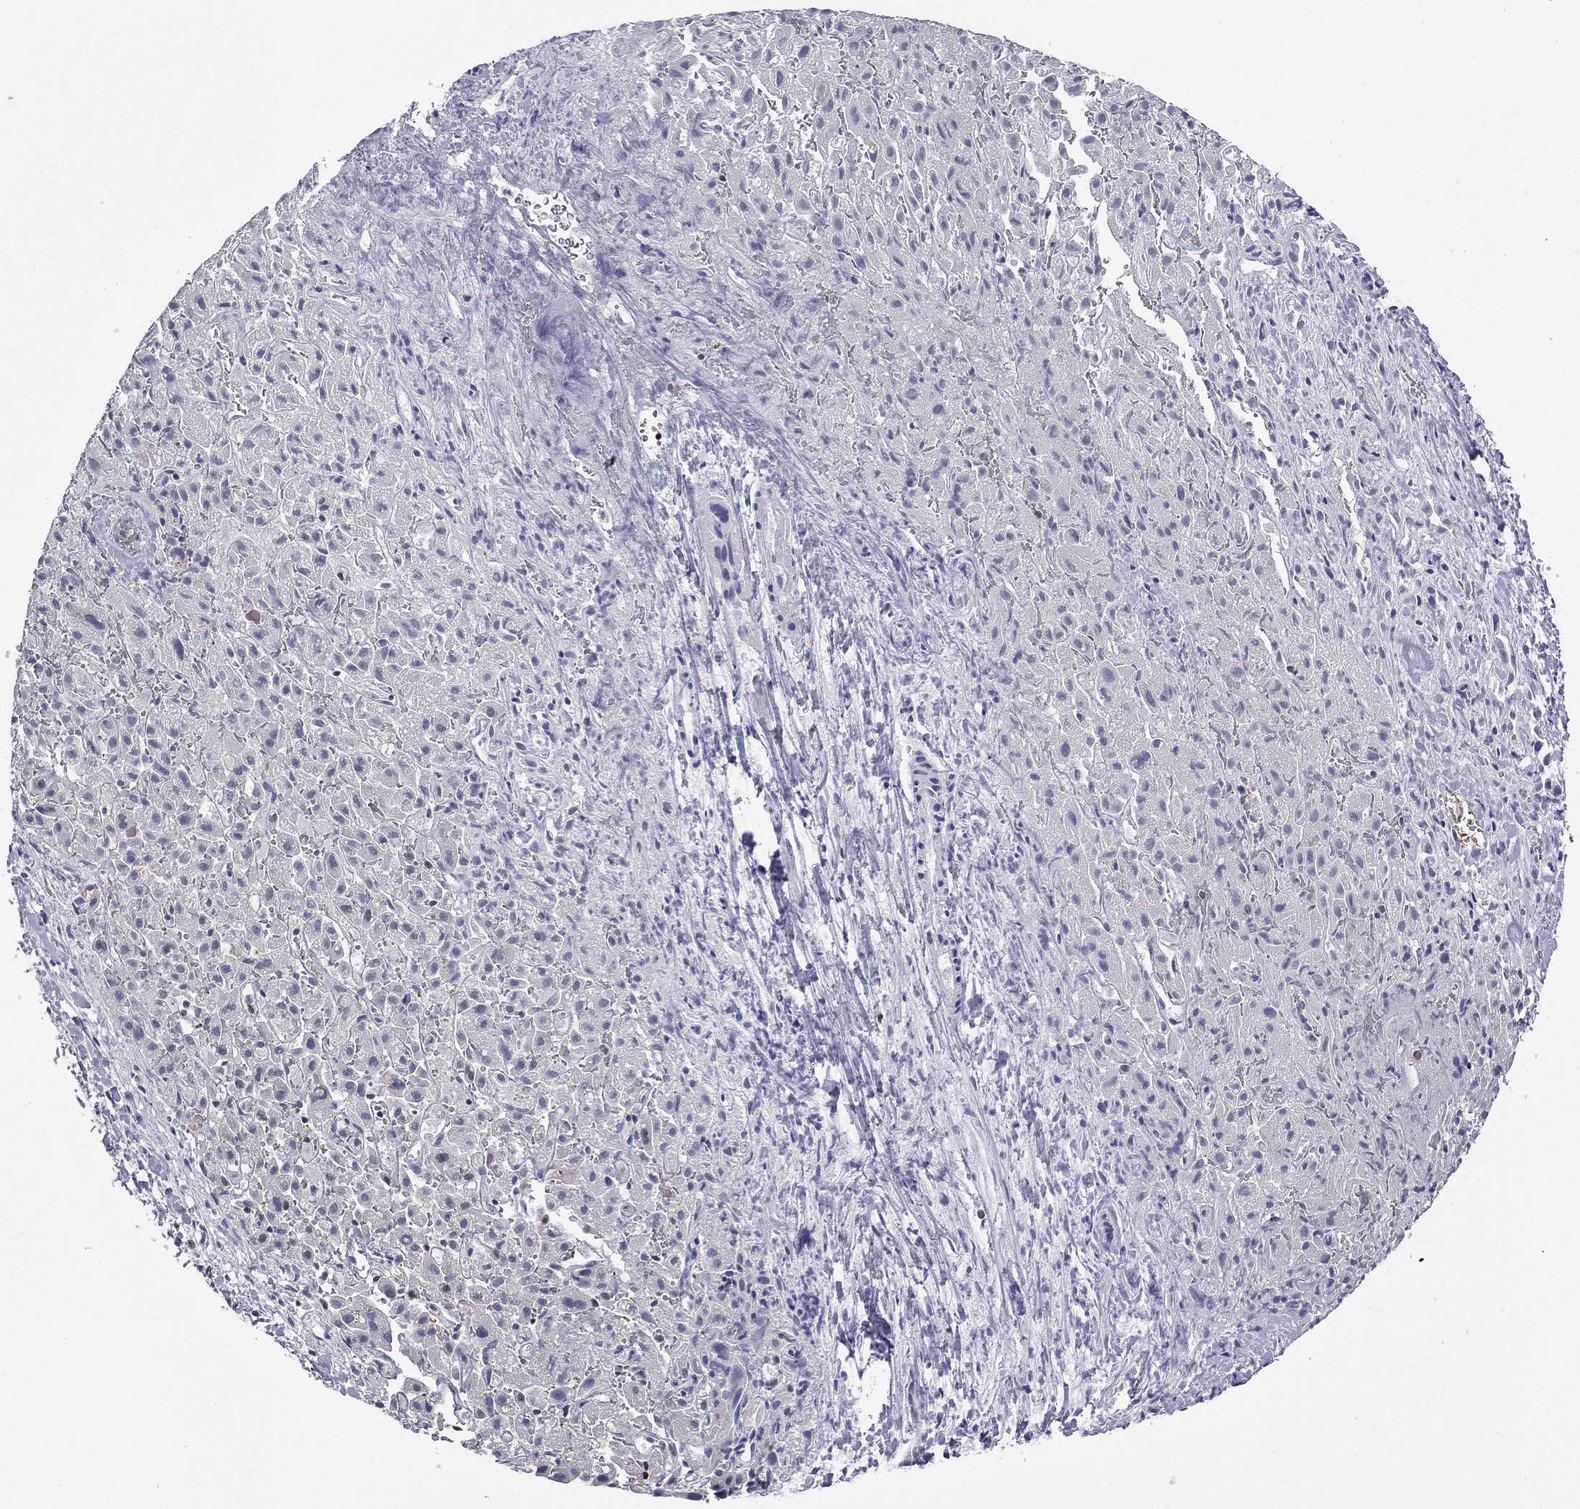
{"staining": {"intensity": "negative", "quantity": "none", "location": "none"}, "tissue": "liver cancer", "cell_type": "Tumor cells", "image_type": "cancer", "snomed": [{"axis": "morphology", "description": "Cholangiocarcinoma"}, {"axis": "topography", "description": "Liver"}], "caption": "Tumor cells are negative for brown protein staining in cholangiocarcinoma (liver).", "gene": "RFWD3", "patient": {"sex": "female", "age": 52}}